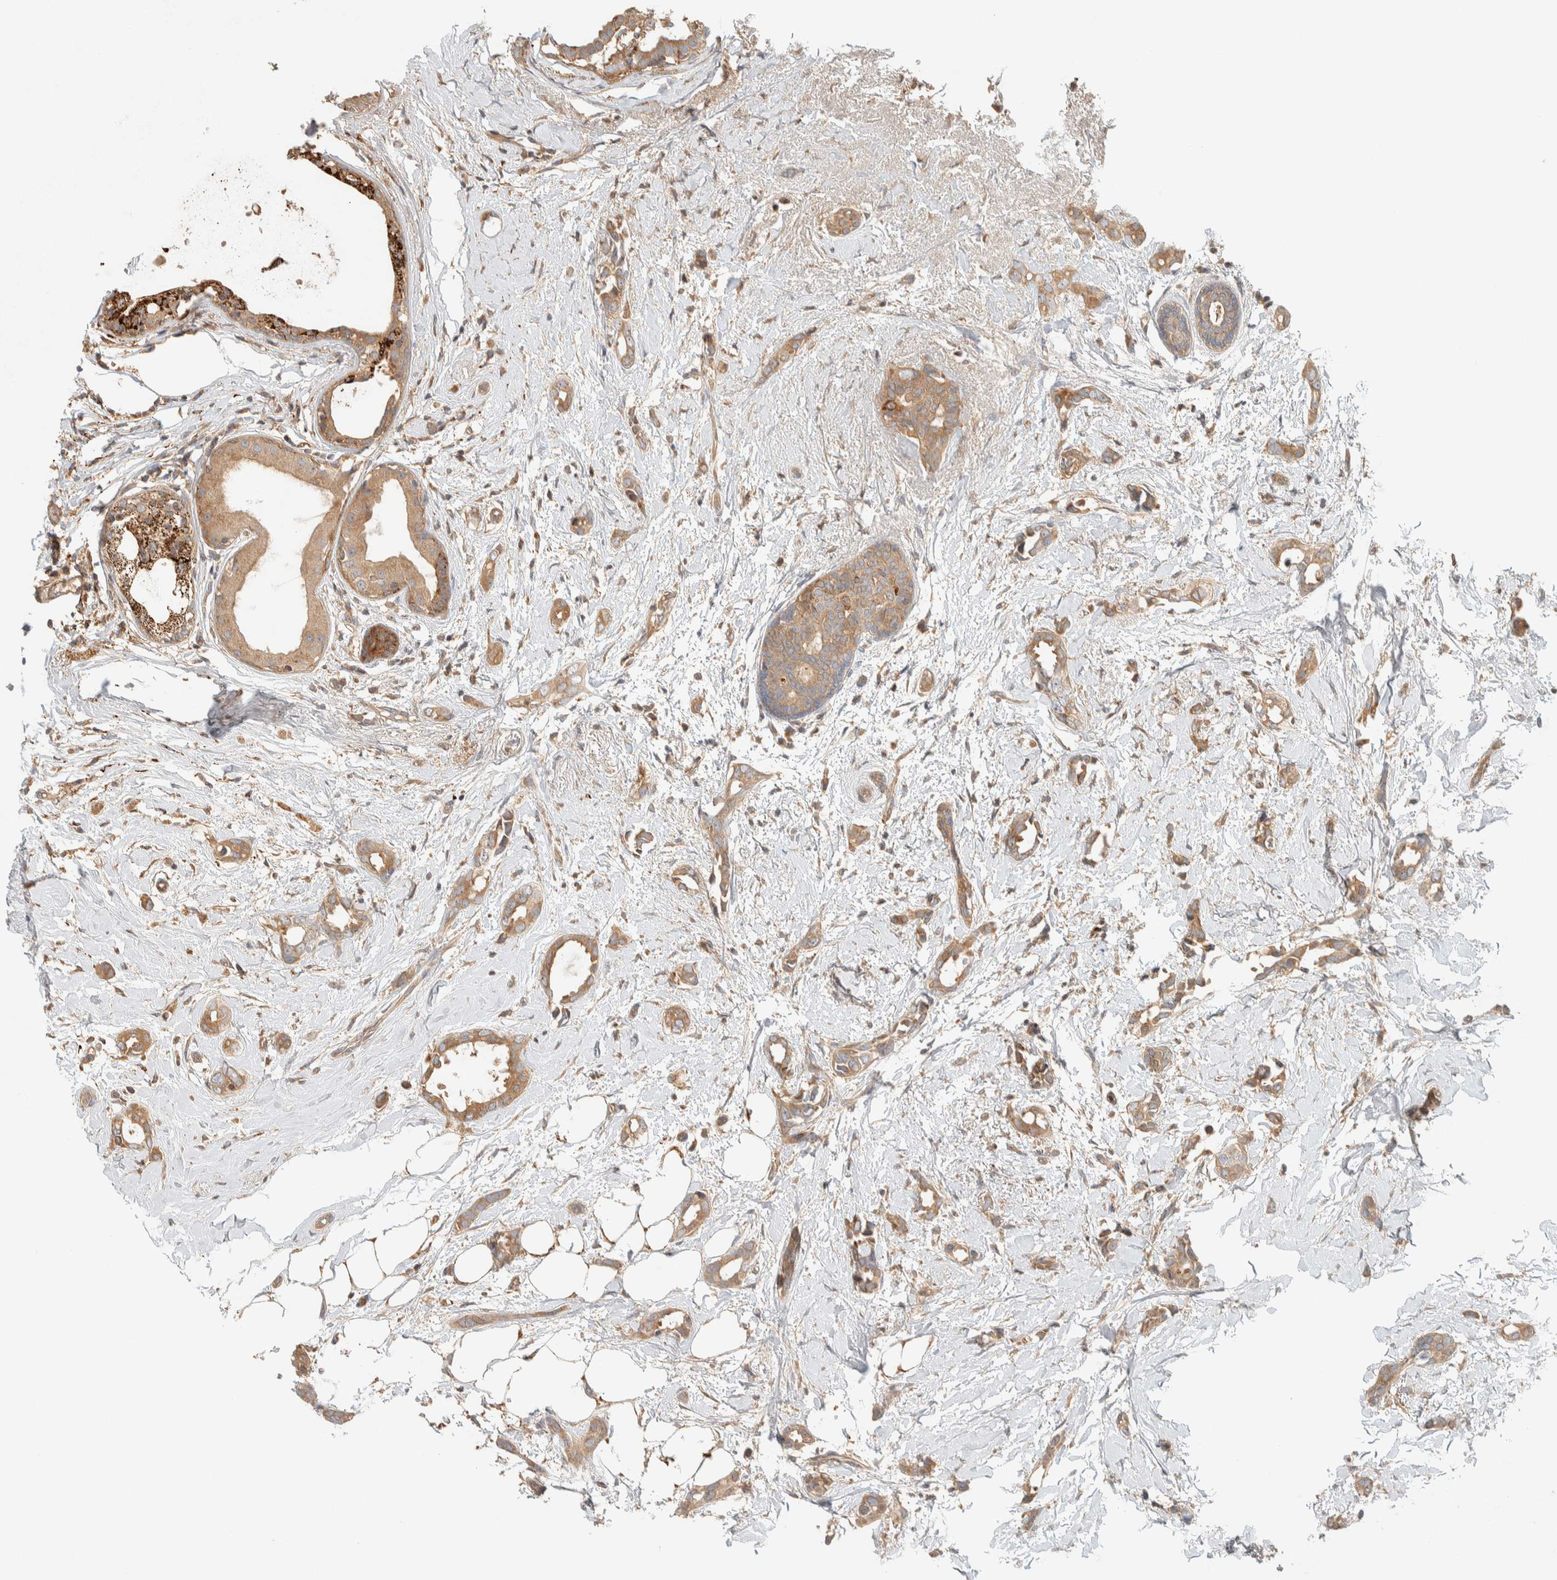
{"staining": {"intensity": "moderate", "quantity": ">75%", "location": "cytoplasmic/membranous"}, "tissue": "breast cancer", "cell_type": "Tumor cells", "image_type": "cancer", "snomed": [{"axis": "morphology", "description": "Duct carcinoma"}, {"axis": "topography", "description": "Breast"}], "caption": "Immunohistochemical staining of infiltrating ductal carcinoma (breast) demonstrates medium levels of moderate cytoplasmic/membranous positivity in about >75% of tumor cells. (DAB IHC, brown staining for protein, blue staining for nuclei).", "gene": "FAM167A", "patient": {"sex": "female", "age": 55}}